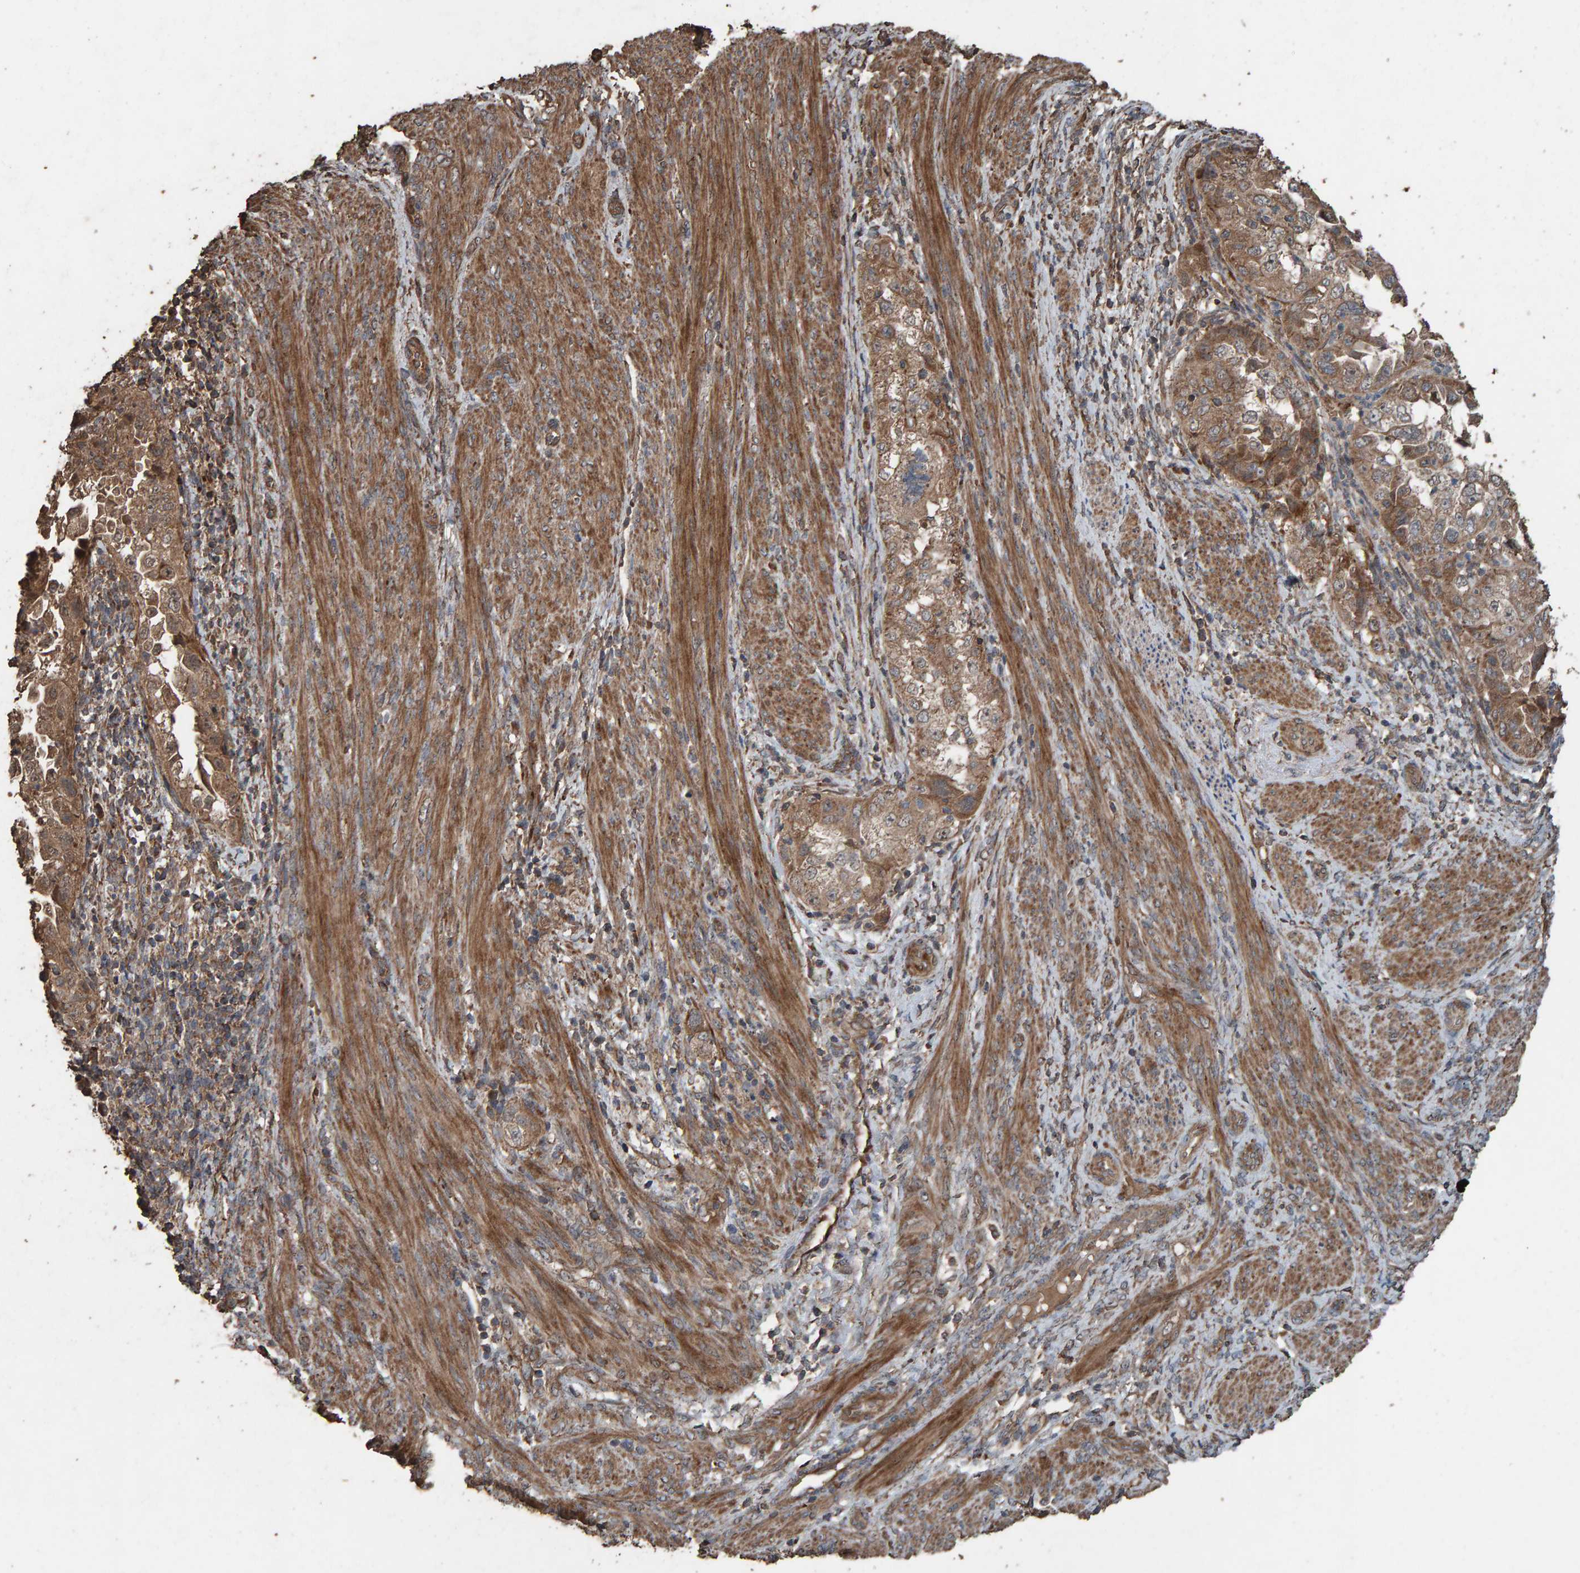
{"staining": {"intensity": "moderate", "quantity": ">75%", "location": "cytoplasmic/membranous"}, "tissue": "endometrial cancer", "cell_type": "Tumor cells", "image_type": "cancer", "snomed": [{"axis": "morphology", "description": "Adenocarcinoma, NOS"}, {"axis": "topography", "description": "Endometrium"}], "caption": "Endometrial adenocarcinoma stained for a protein demonstrates moderate cytoplasmic/membranous positivity in tumor cells.", "gene": "DUS1L", "patient": {"sex": "female", "age": 85}}